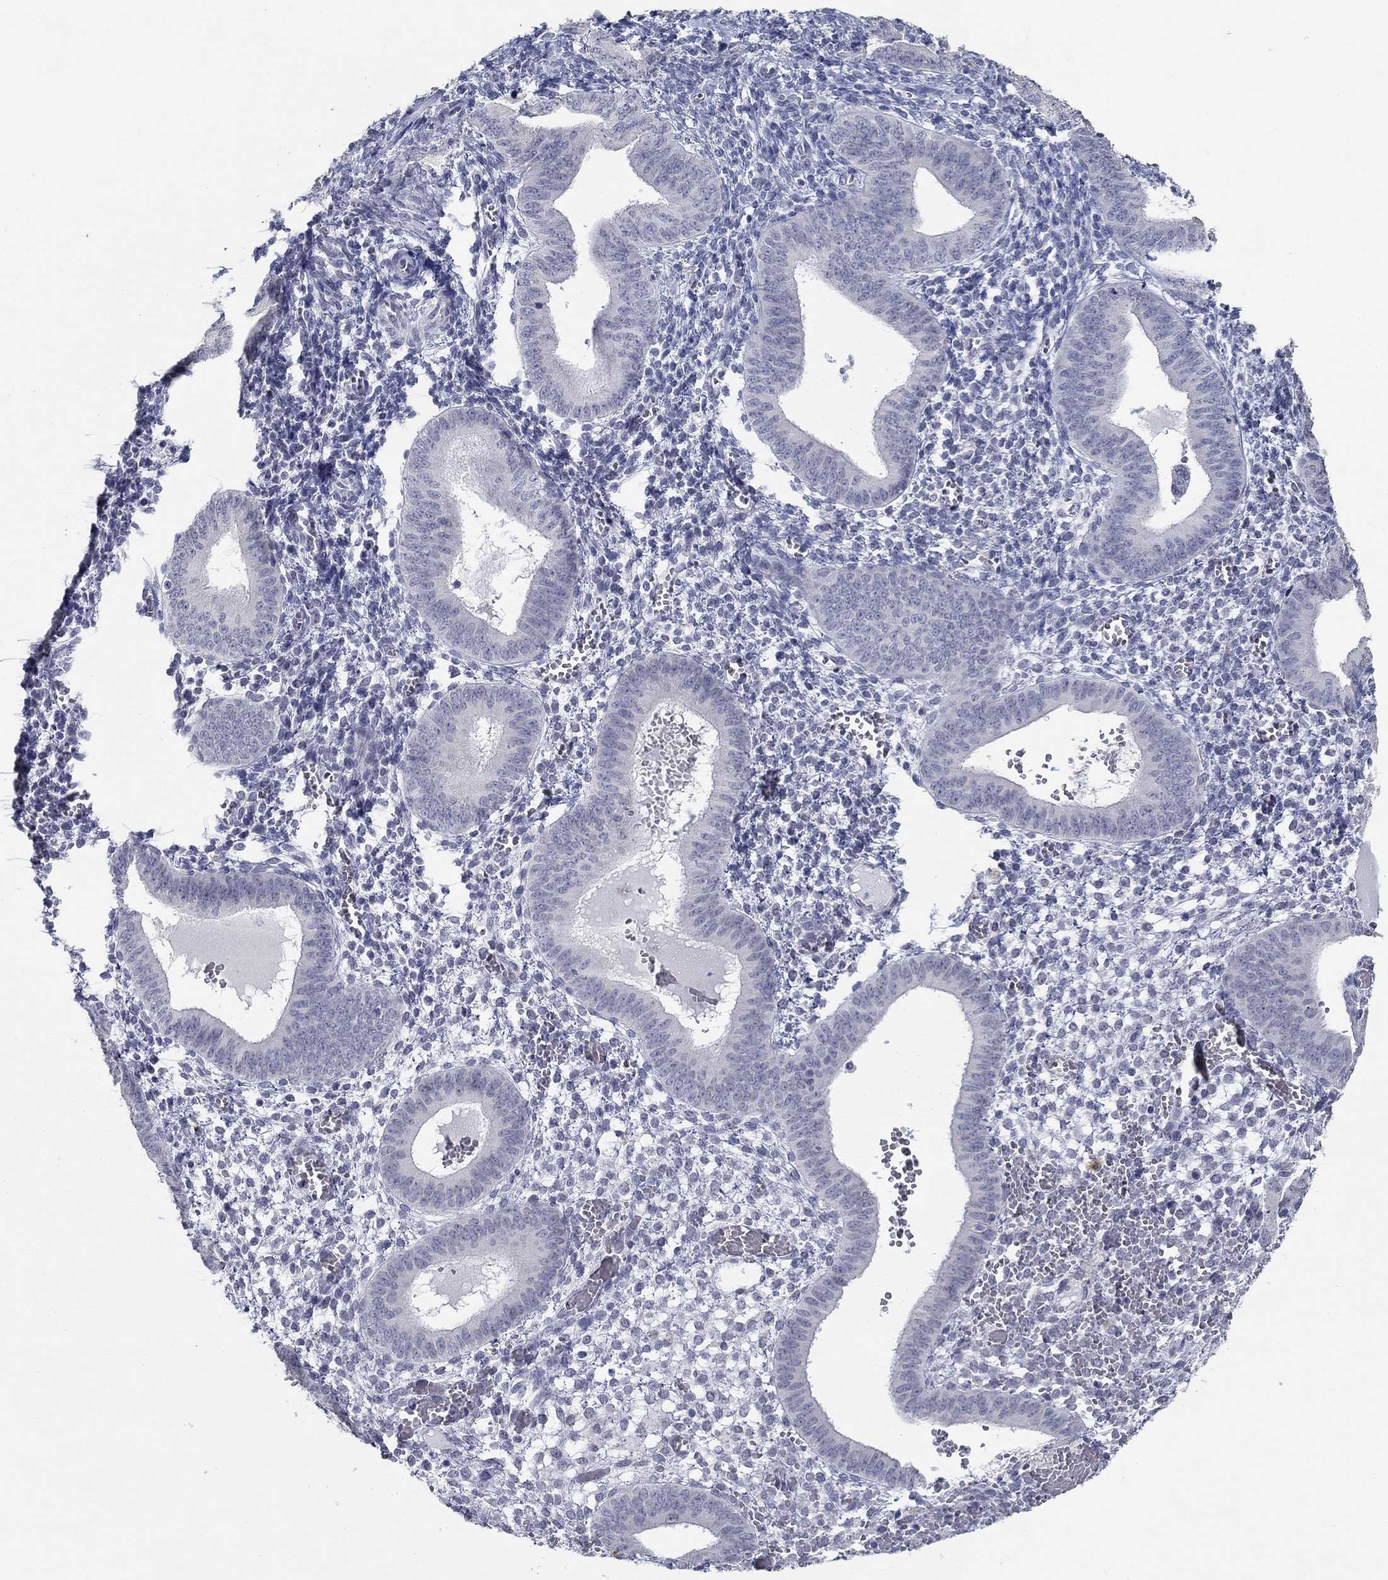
{"staining": {"intensity": "negative", "quantity": "none", "location": "none"}, "tissue": "endometrium", "cell_type": "Cells in endometrial stroma", "image_type": "normal", "snomed": [{"axis": "morphology", "description": "Normal tissue, NOS"}, {"axis": "topography", "description": "Endometrium"}], "caption": "DAB immunohistochemical staining of benign human endometrium exhibits no significant positivity in cells in endometrial stroma. The staining was performed using DAB to visualize the protein expression in brown, while the nuclei were stained in blue with hematoxylin (Magnification: 20x).", "gene": "NUP155", "patient": {"sex": "female", "age": 42}}